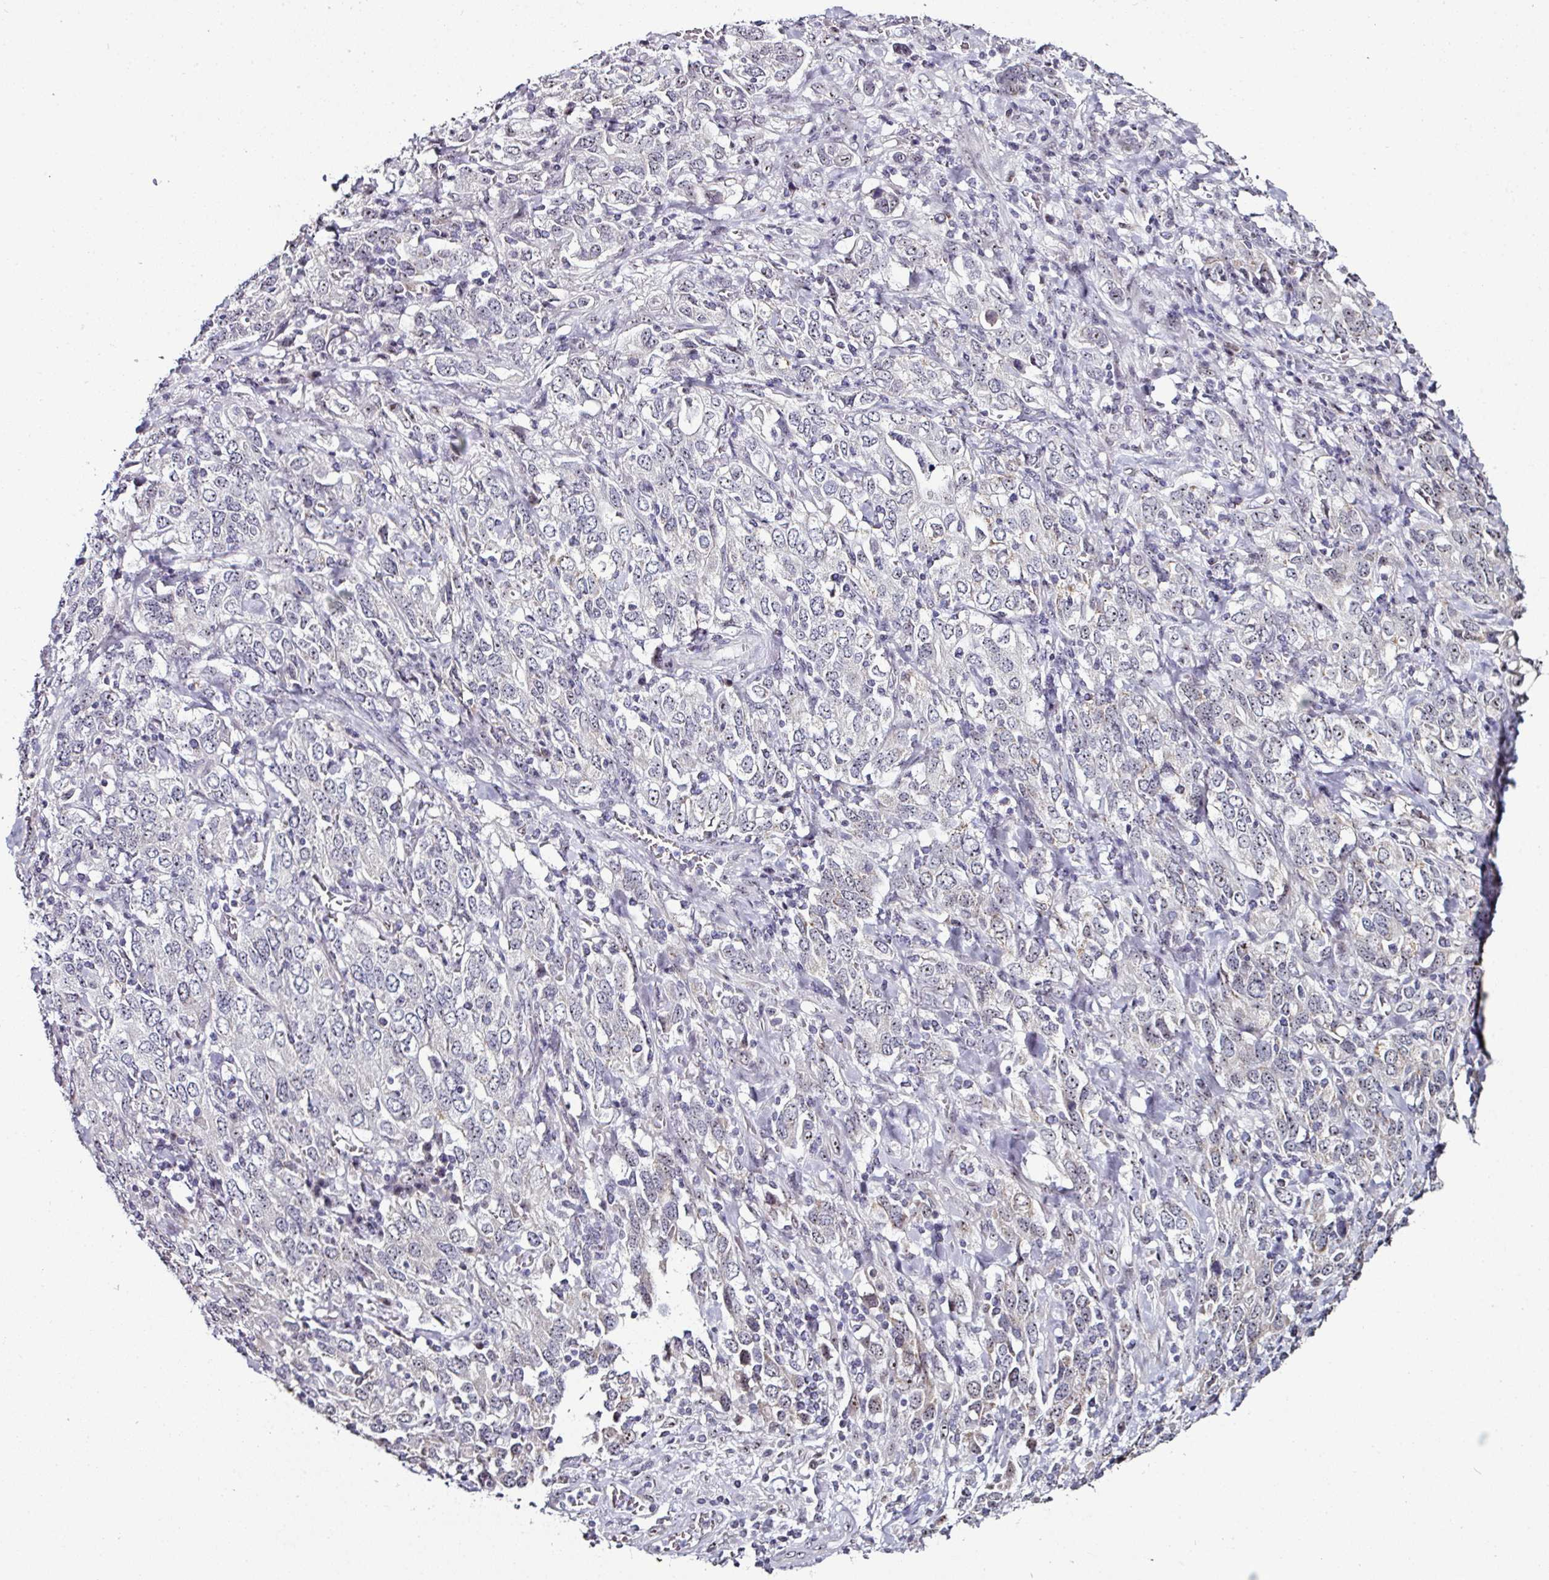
{"staining": {"intensity": "weak", "quantity": "<25%", "location": "nuclear"}, "tissue": "stomach cancer", "cell_type": "Tumor cells", "image_type": "cancer", "snomed": [{"axis": "morphology", "description": "Adenocarcinoma, NOS"}, {"axis": "topography", "description": "Stomach, upper"}, {"axis": "topography", "description": "Stomach"}], "caption": "High power microscopy micrograph of an immunohistochemistry (IHC) micrograph of stomach cancer, revealing no significant expression in tumor cells. (DAB immunohistochemistry with hematoxylin counter stain).", "gene": "NACC2", "patient": {"sex": "male", "age": 62}}